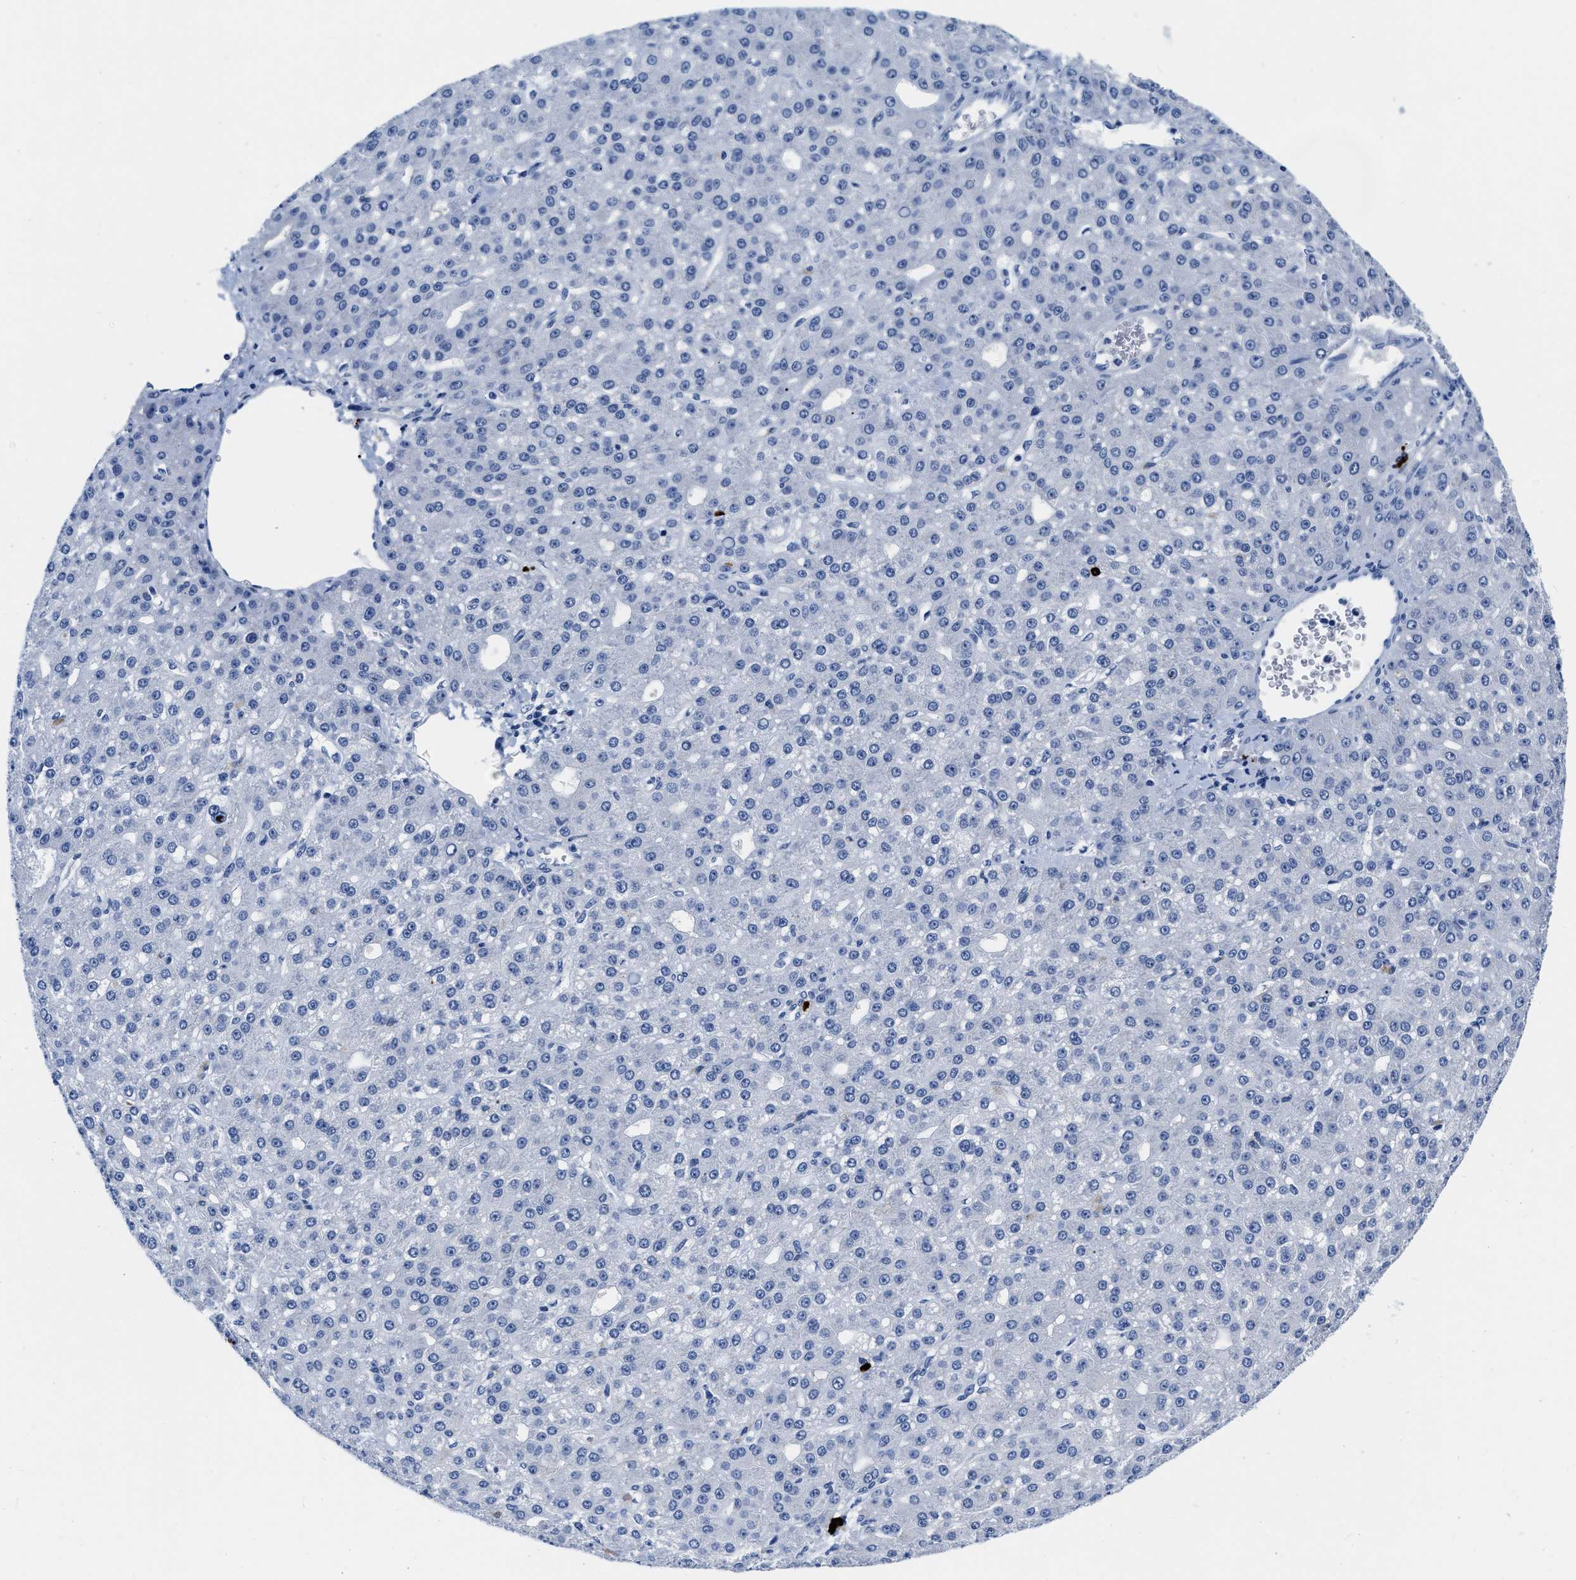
{"staining": {"intensity": "negative", "quantity": "none", "location": "none"}, "tissue": "liver cancer", "cell_type": "Tumor cells", "image_type": "cancer", "snomed": [{"axis": "morphology", "description": "Carcinoma, Hepatocellular, NOS"}, {"axis": "topography", "description": "Liver"}], "caption": "IHC image of liver cancer stained for a protein (brown), which shows no expression in tumor cells.", "gene": "CER1", "patient": {"sex": "male", "age": 67}}